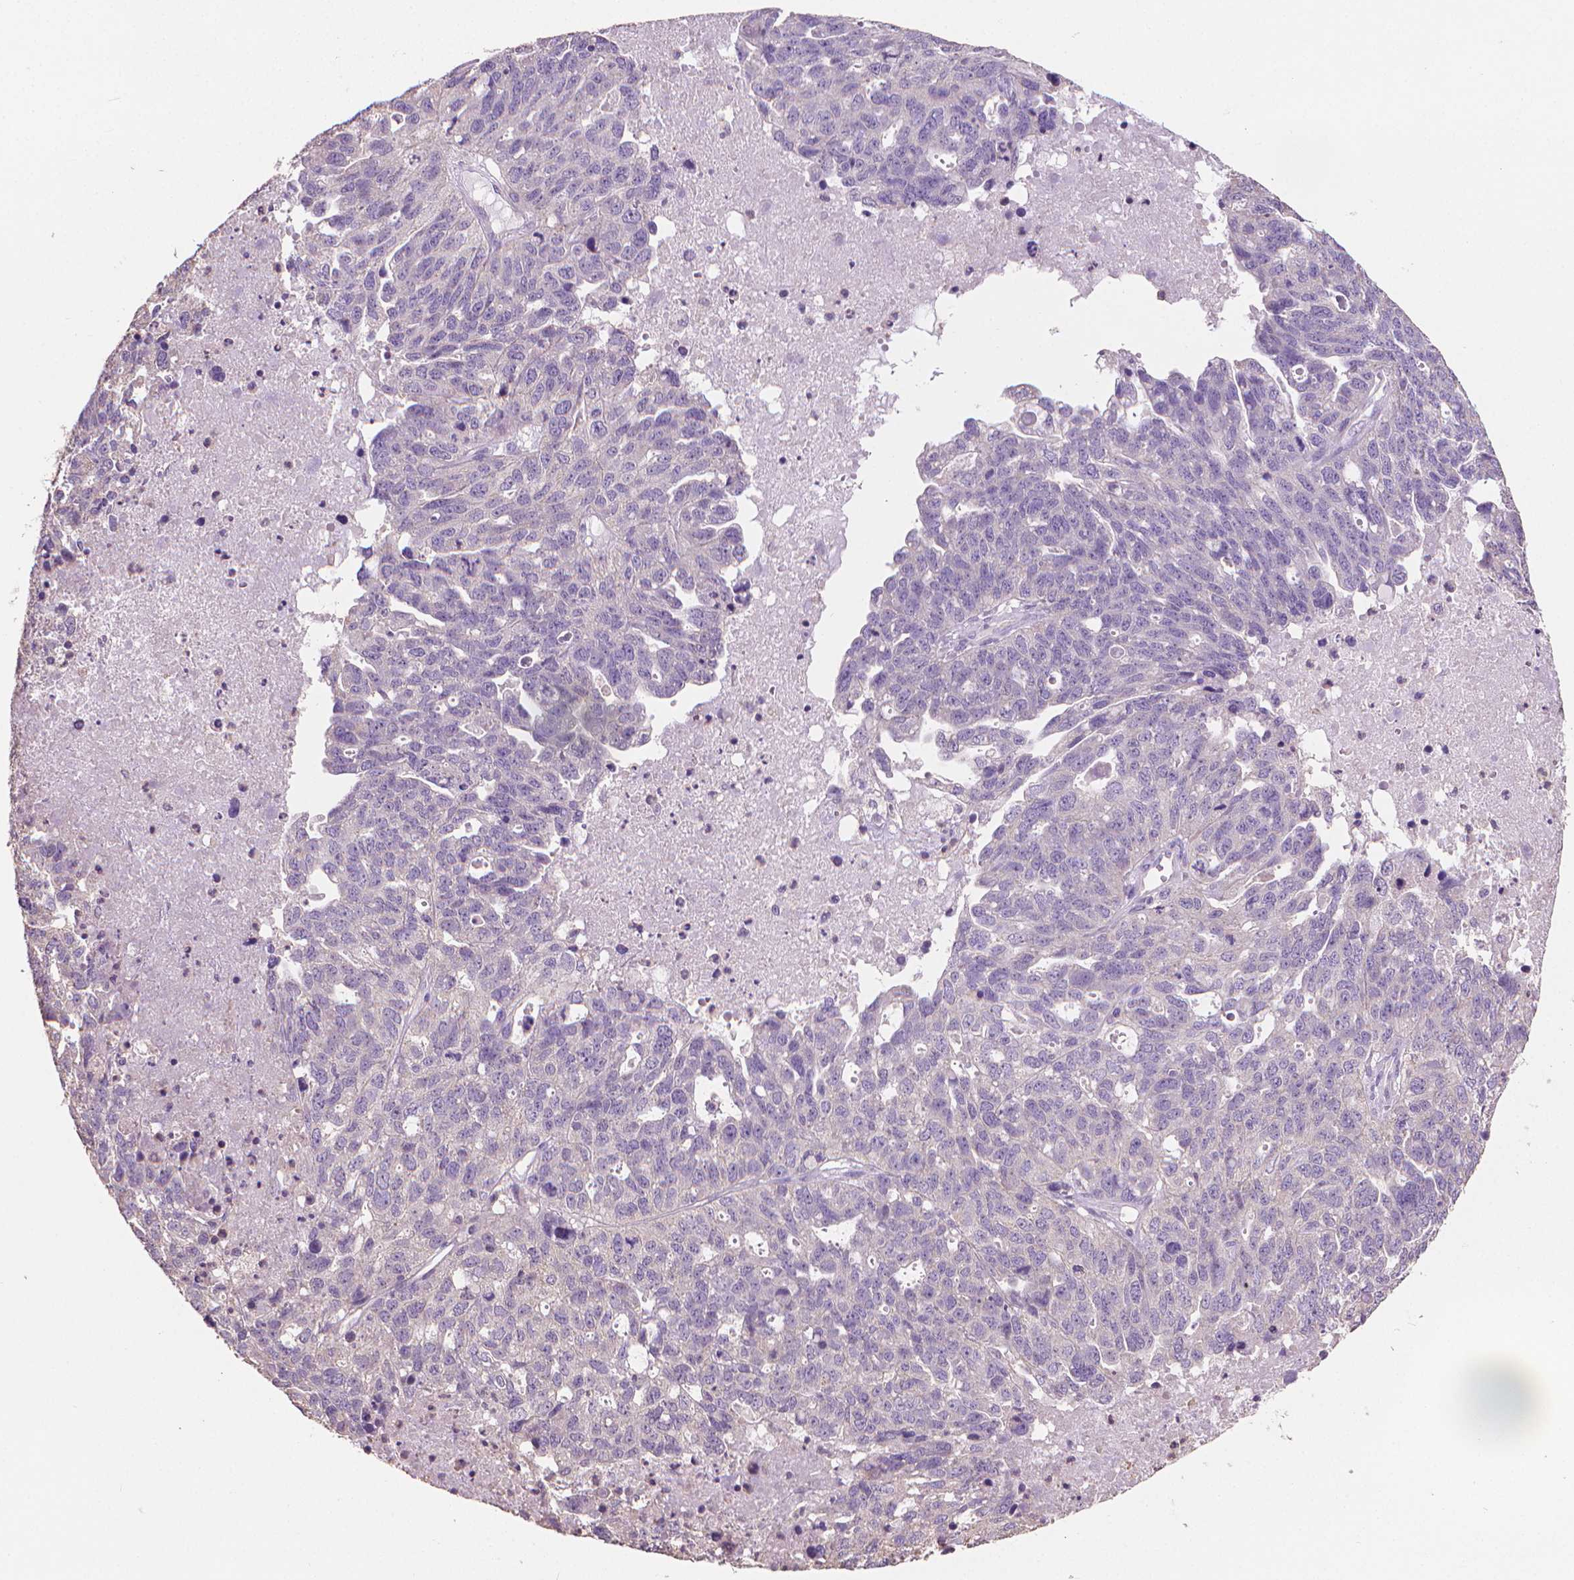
{"staining": {"intensity": "negative", "quantity": "none", "location": "none"}, "tissue": "ovarian cancer", "cell_type": "Tumor cells", "image_type": "cancer", "snomed": [{"axis": "morphology", "description": "Cystadenocarcinoma, serous, NOS"}, {"axis": "topography", "description": "Ovary"}], "caption": "Histopathology image shows no protein staining in tumor cells of ovarian cancer tissue.", "gene": "CATIP", "patient": {"sex": "female", "age": 71}}